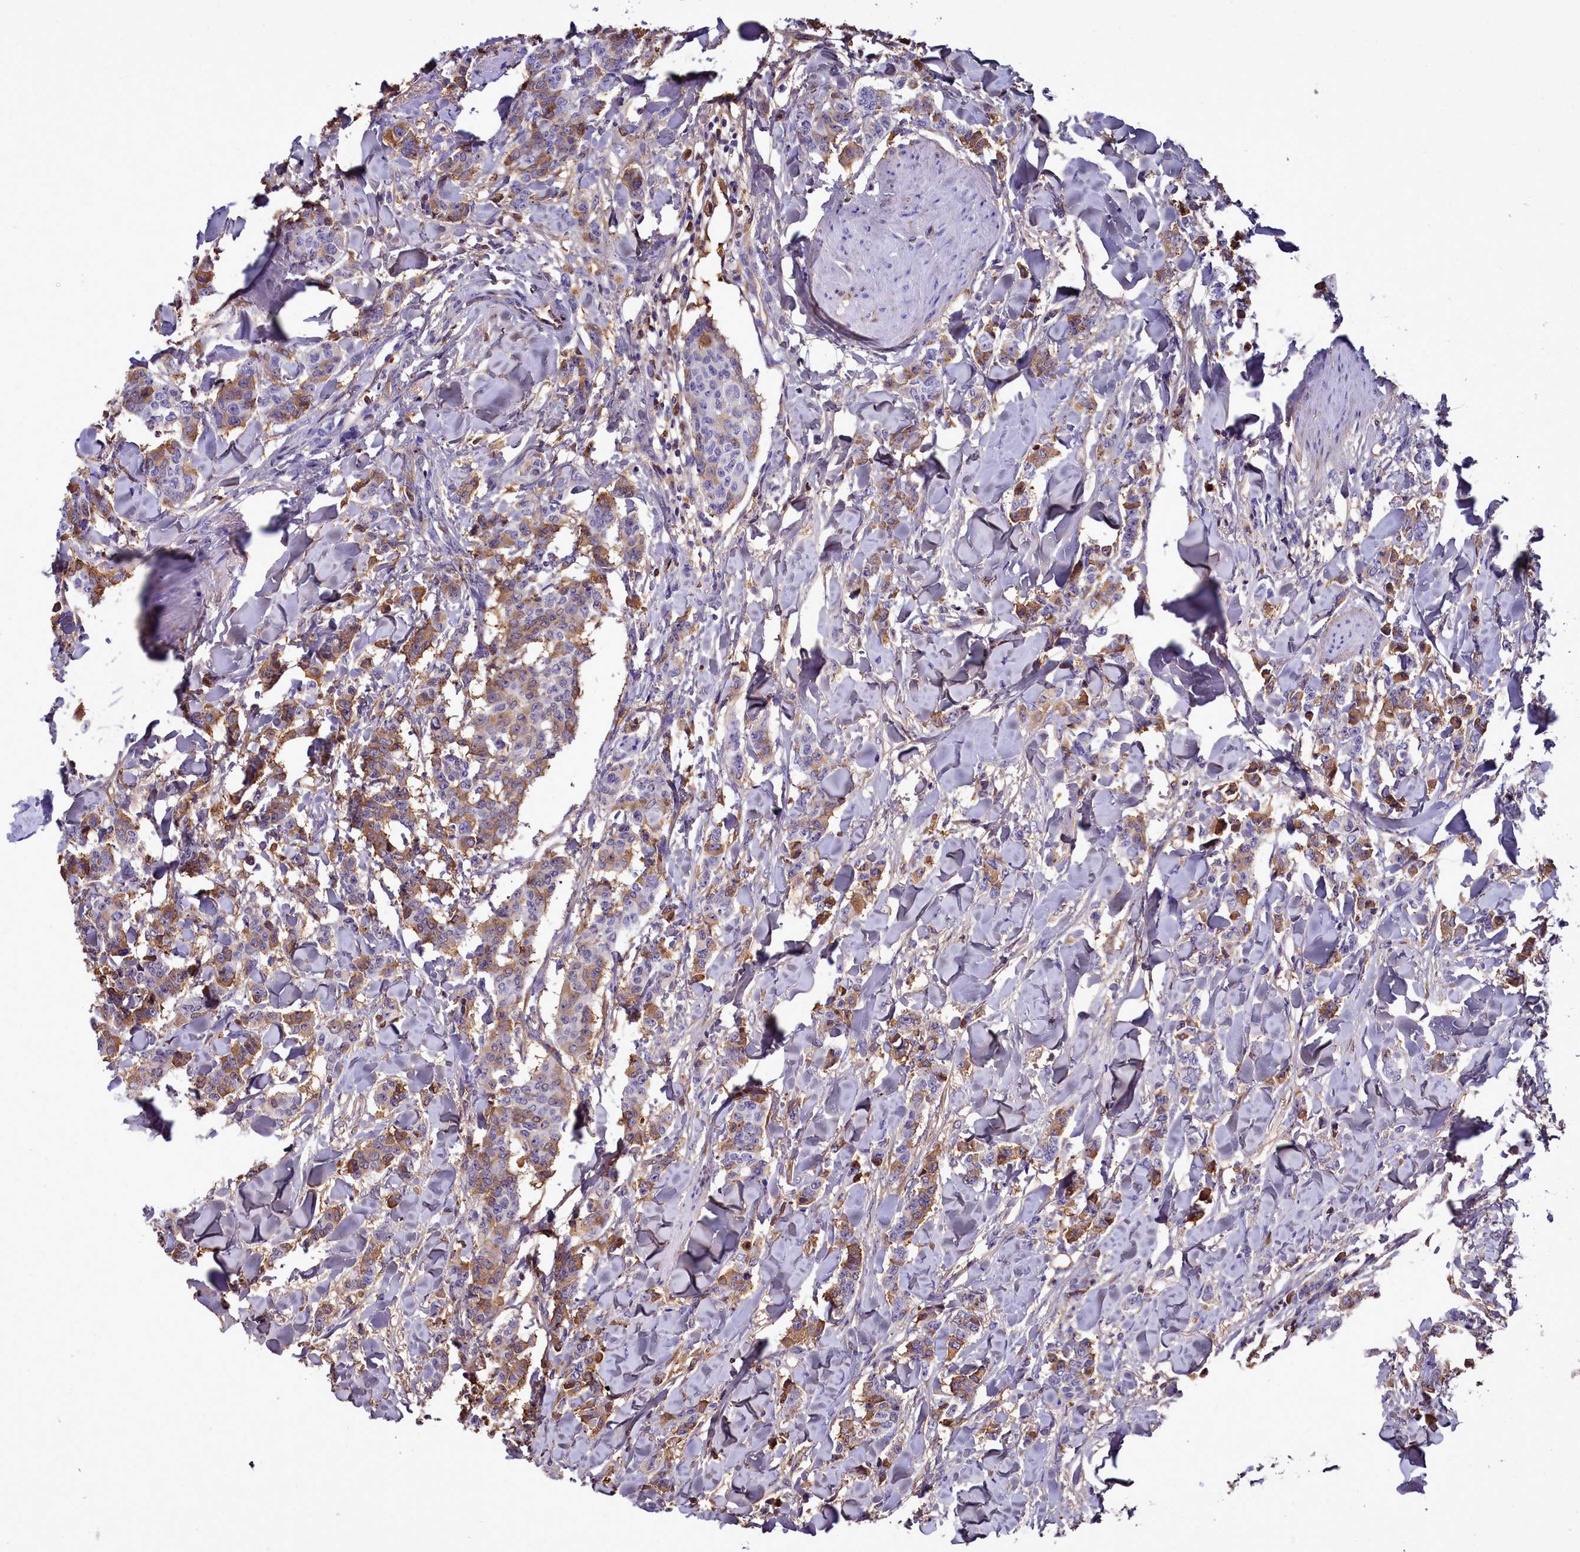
{"staining": {"intensity": "moderate", "quantity": "25%-75%", "location": "cytoplasmic/membranous"}, "tissue": "breast cancer", "cell_type": "Tumor cells", "image_type": "cancer", "snomed": [{"axis": "morphology", "description": "Duct carcinoma"}, {"axis": "topography", "description": "Breast"}], "caption": "Immunohistochemistry (IHC) micrograph of neoplastic tissue: human breast cancer stained using immunohistochemistry (IHC) displays medium levels of moderate protein expression localized specifically in the cytoplasmic/membranous of tumor cells, appearing as a cytoplasmic/membranous brown color.", "gene": "H1-7", "patient": {"sex": "female", "age": 40}}